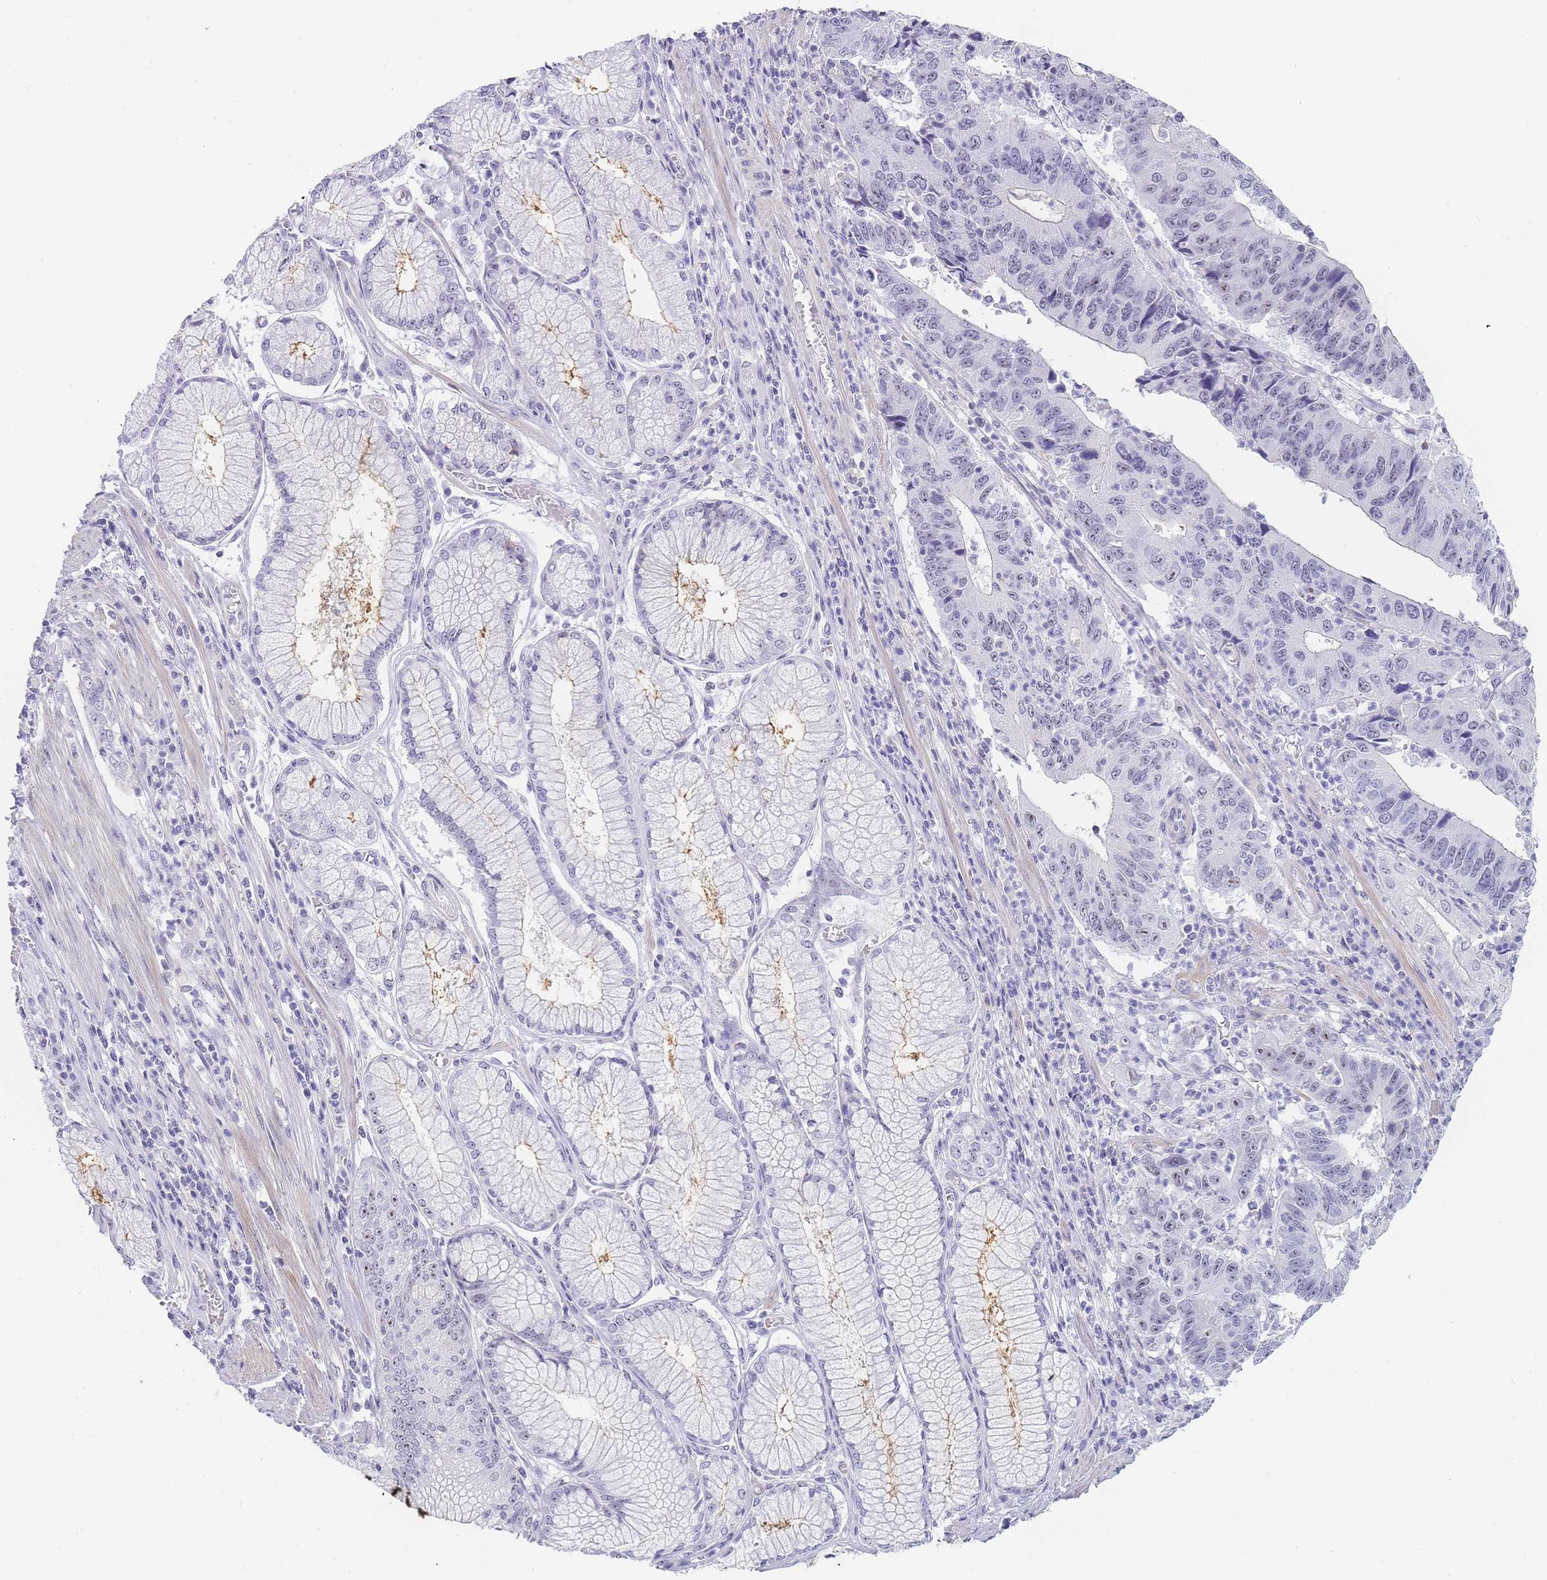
{"staining": {"intensity": "weak", "quantity": ">75%", "location": "nuclear"}, "tissue": "stomach cancer", "cell_type": "Tumor cells", "image_type": "cancer", "snomed": [{"axis": "morphology", "description": "Adenocarcinoma, NOS"}, {"axis": "topography", "description": "Stomach"}], "caption": "Immunohistochemical staining of stomach cancer demonstrates low levels of weak nuclear positivity in about >75% of tumor cells. (DAB IHC with brightfield microscopy, high magnification).", "gene": "NOP14", "patient": {"sex": "male", "age": 59}}